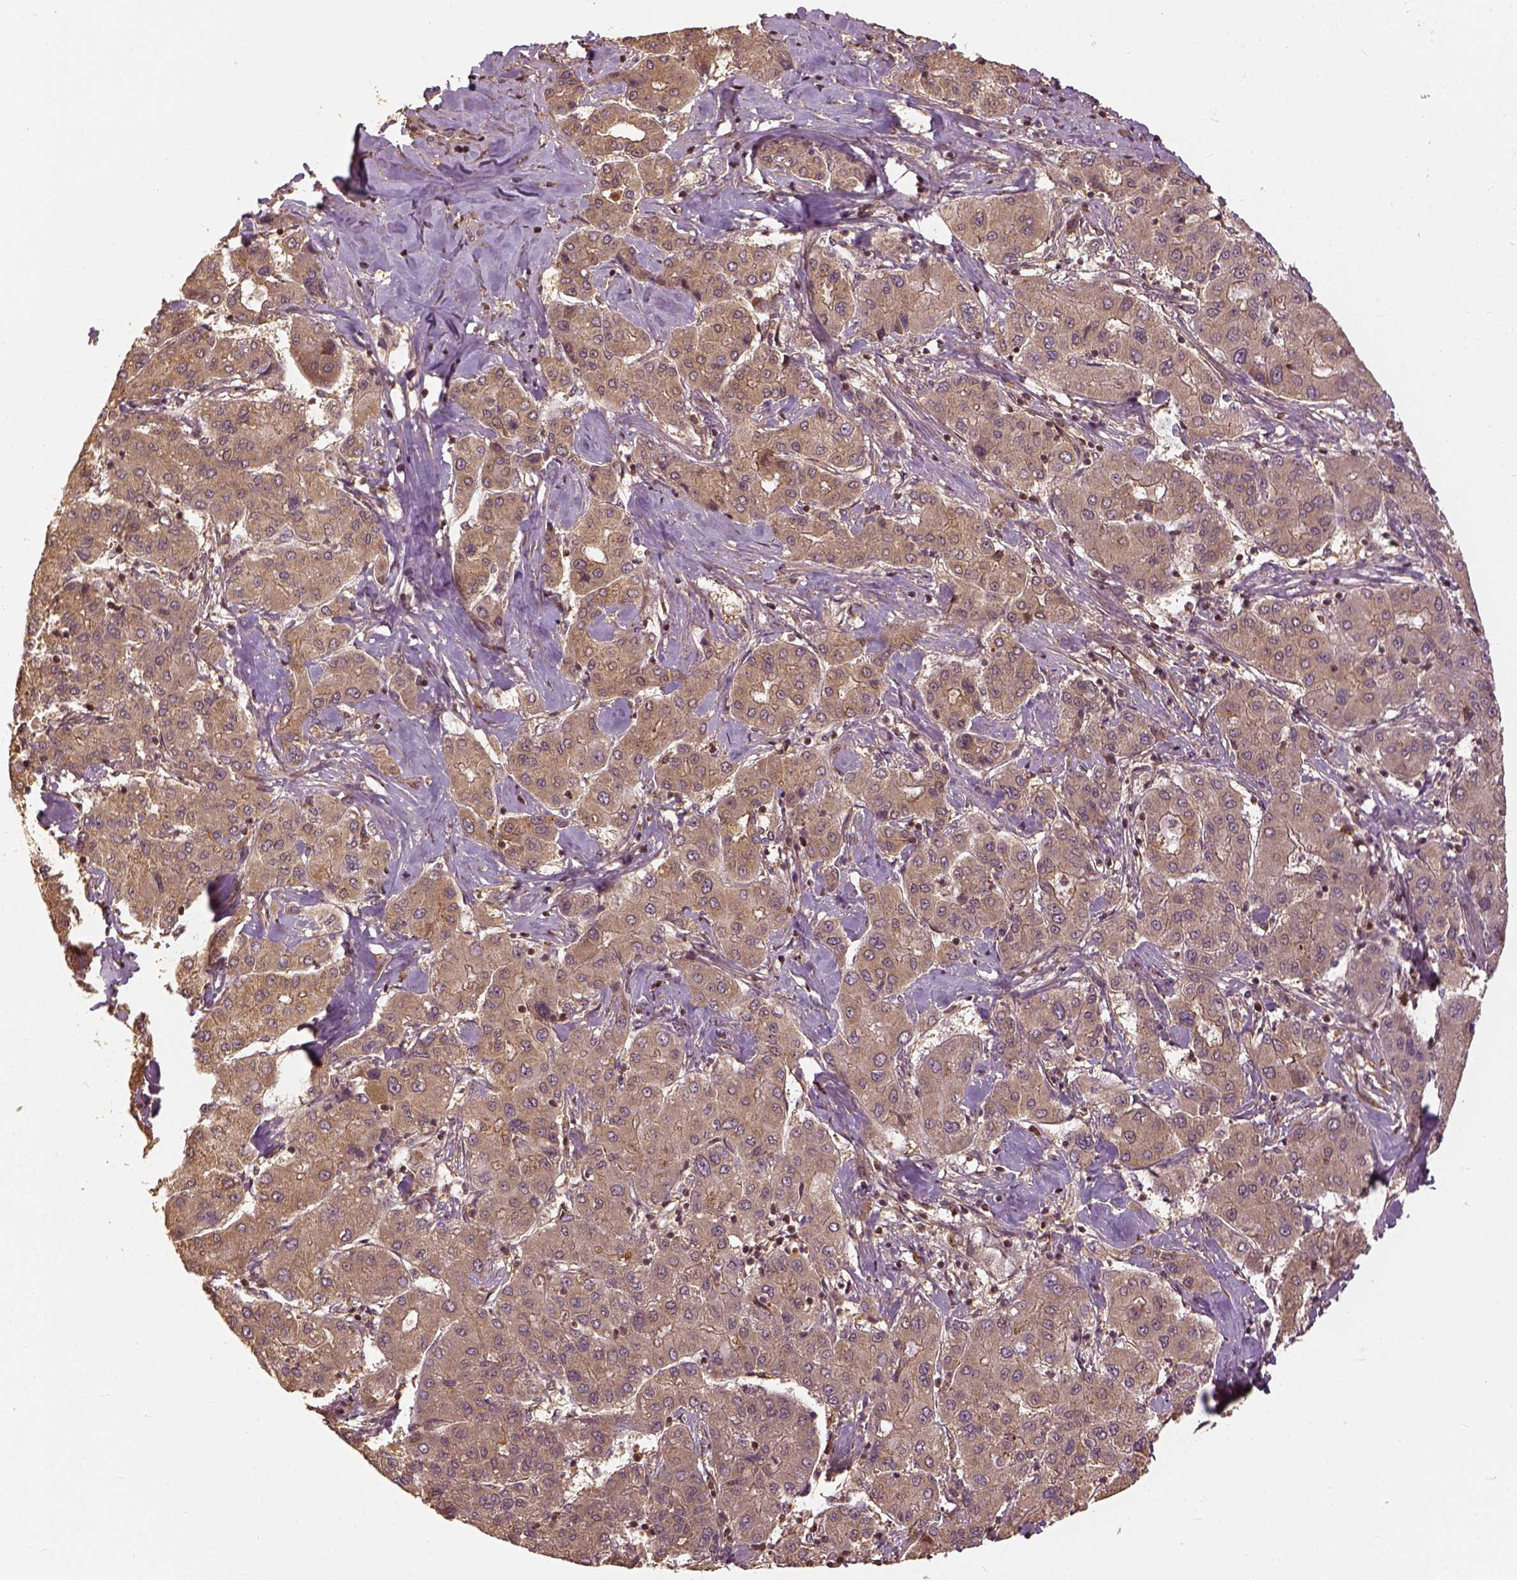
{"staining": {"intensity": "weak", "quantity": ">75%", "location": "cytoplasmic/membranous"}, "tissue": "liver cancer", "cell_type": "Tumor cells", "image_type": "cancer", "snomed": [{"axis": "morphology", "description": "Carcinoma, Hepatocellular, NOS"}, {"axis": "topography", "description": "Liver"}], "caption": "This is a histology image of immunohistochemistry (IHC) staining of liver cancer, which shows weak staining in the cytoplasmic/membranous of tumor cells.", "gene": "VEGFA", "patient": {"sex": "male", "age": 65}}